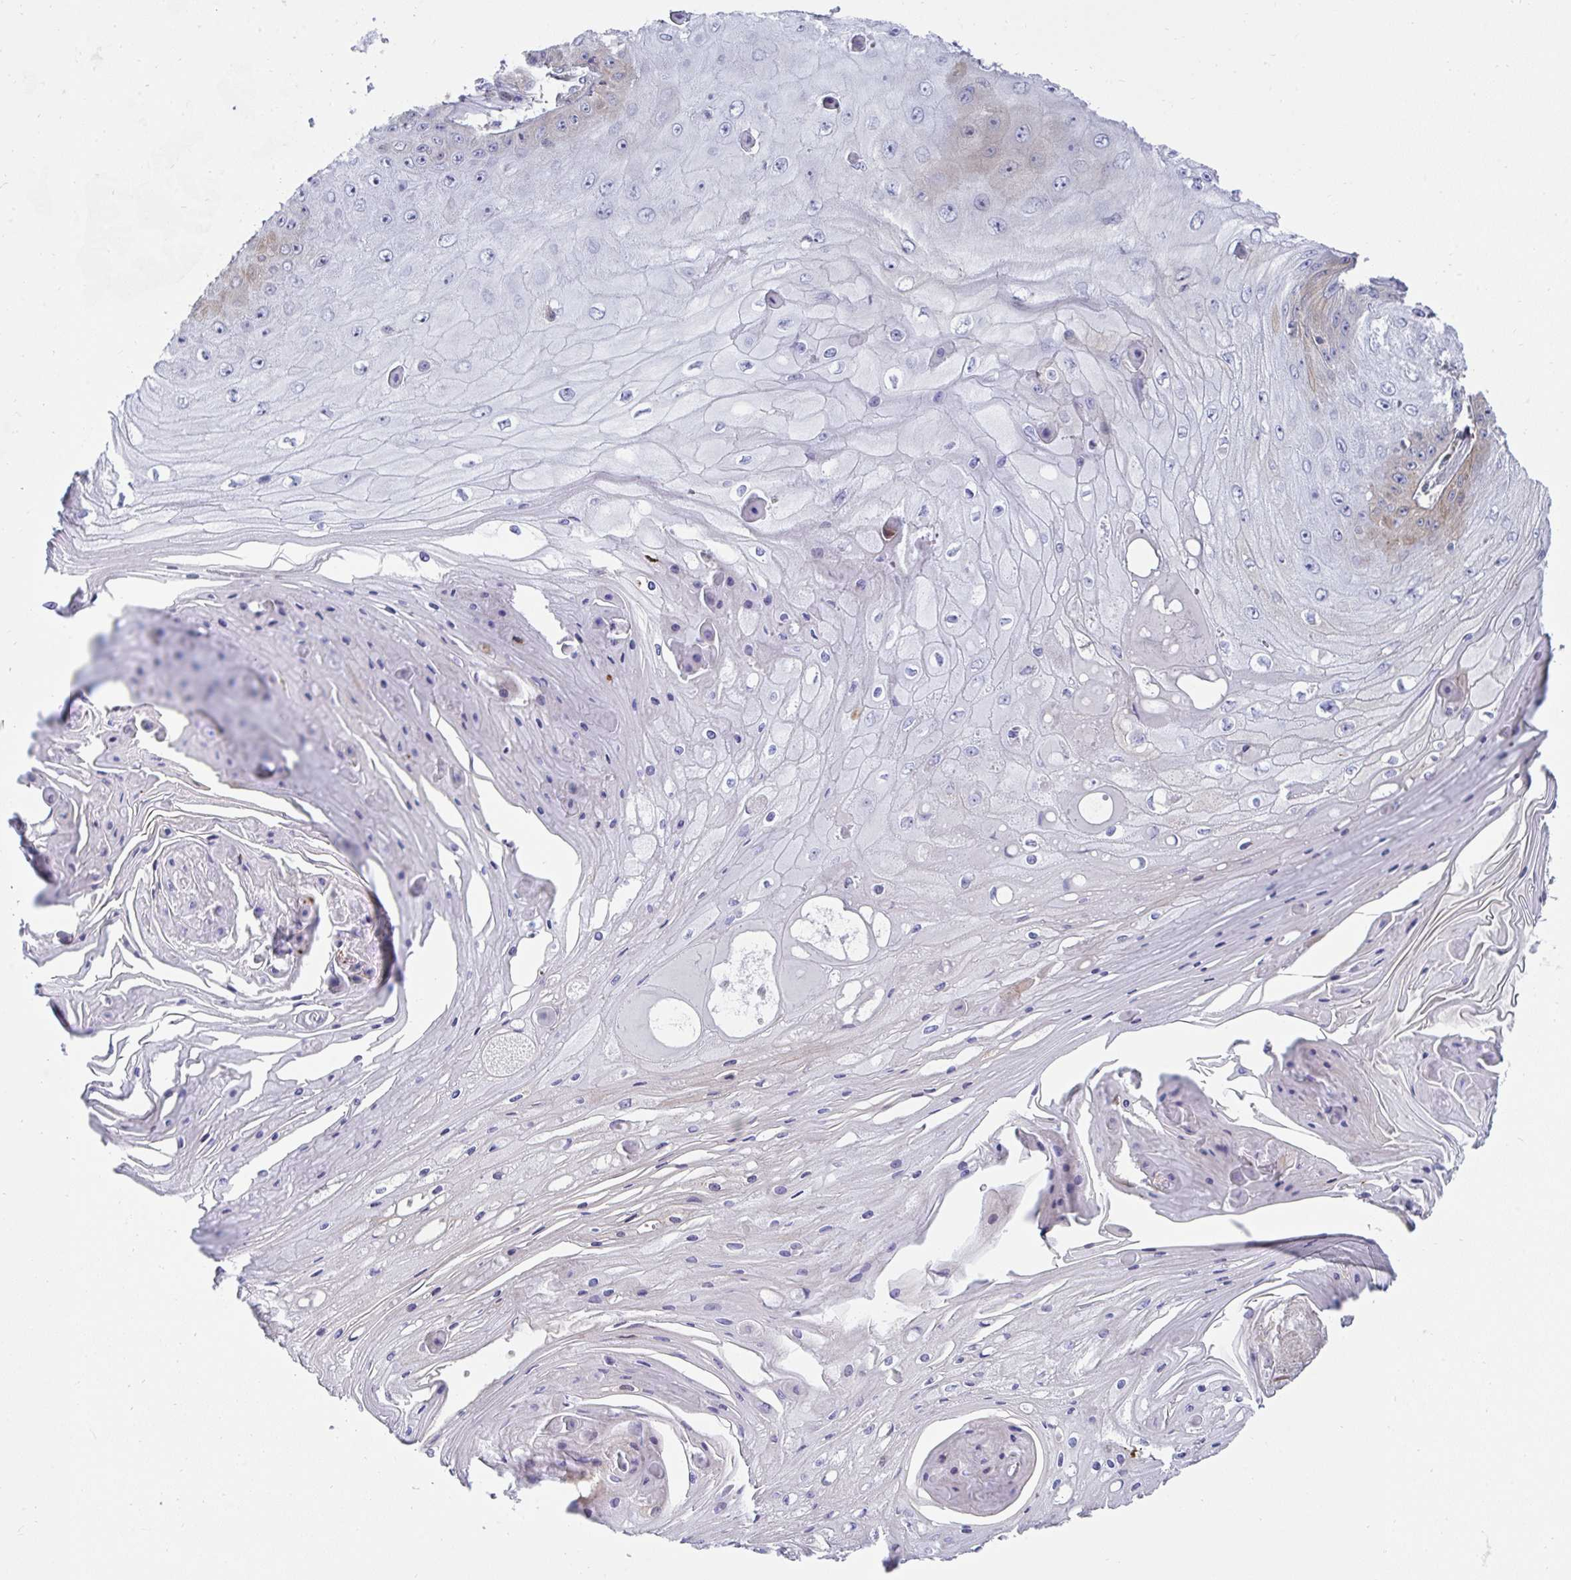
{"staining": {"intensity": "weak", "quantity": "<25%", "location": "cytoplasmic/membranous"}, "tissue": "skin cancer", "cell_type": "Tumor cells", "image_type": "cancer", "snomed": [{"axis": "morphology", "description": "Squamous cell carcinoma, NOS"}, {"axis": "topography", "description": "Skin"}], "caption": "DAB (3,3'-diaminobenzidine) immunohistochemical staining of skin squamous cell carcinoma reveals no significant expression in tumor cells. Nuclei are stained in blue.", "gene": "FBXL13", "patient": {"sex": "male", "age": 70}}